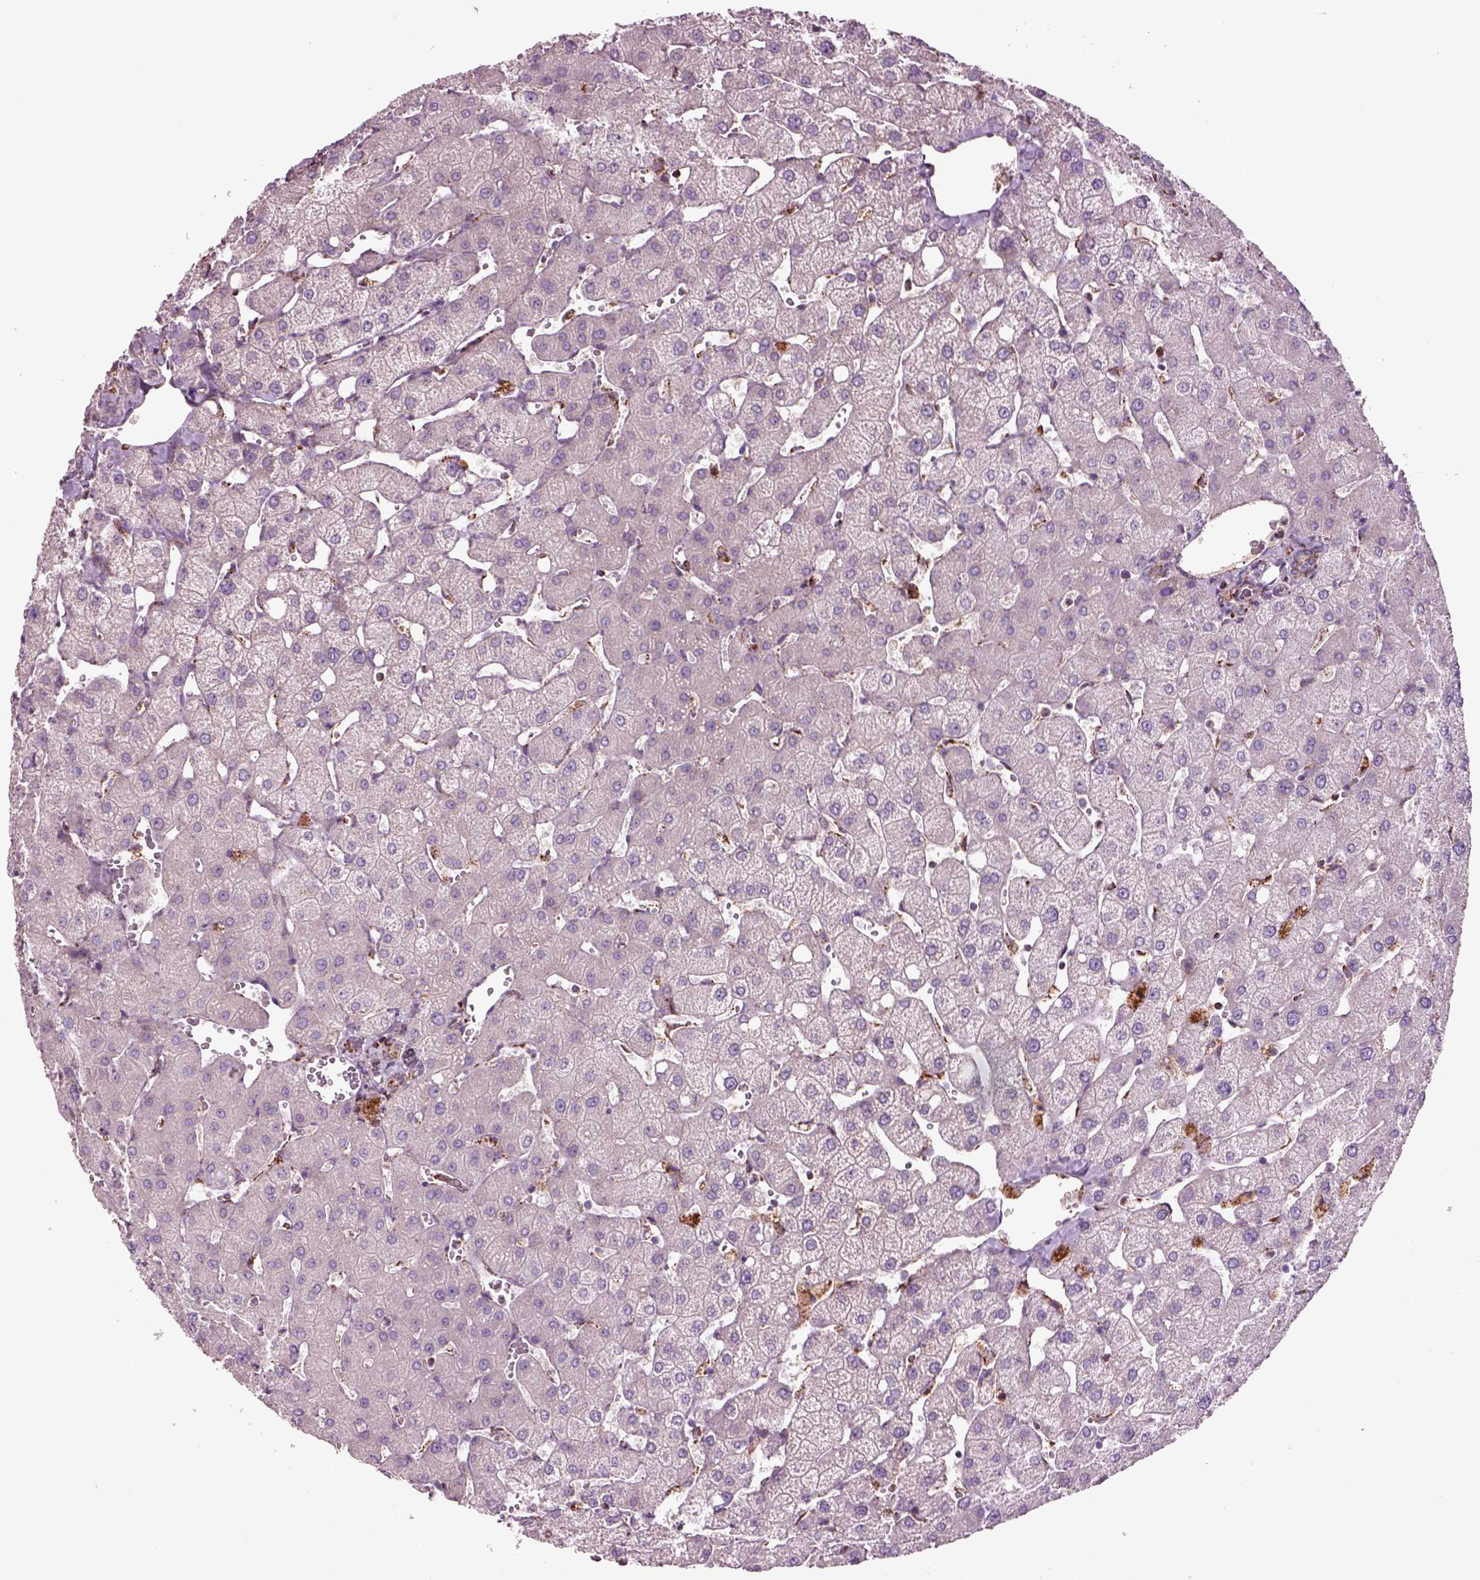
{"staining": {"intensity": "moderate", "quantity": ">75%", "location": "cytoplasmic/membranous"}, "tissue": "liver", "cell_type": "Cholangiocytes", "image_type": "normal", "snomed": [{"axis": "morphology", "description": "Normal tissue, NOS"}, {"axis": "topography", "description": "Liver"}], "caption": "DAB immunohistochemical staining of benign liver demonstrates moderate cytoplasmic/membranous protein expression in about >75% of cholangiocytes.", "gene": "SLC25A24", "patient": {"sex": "female", "age": 54}}